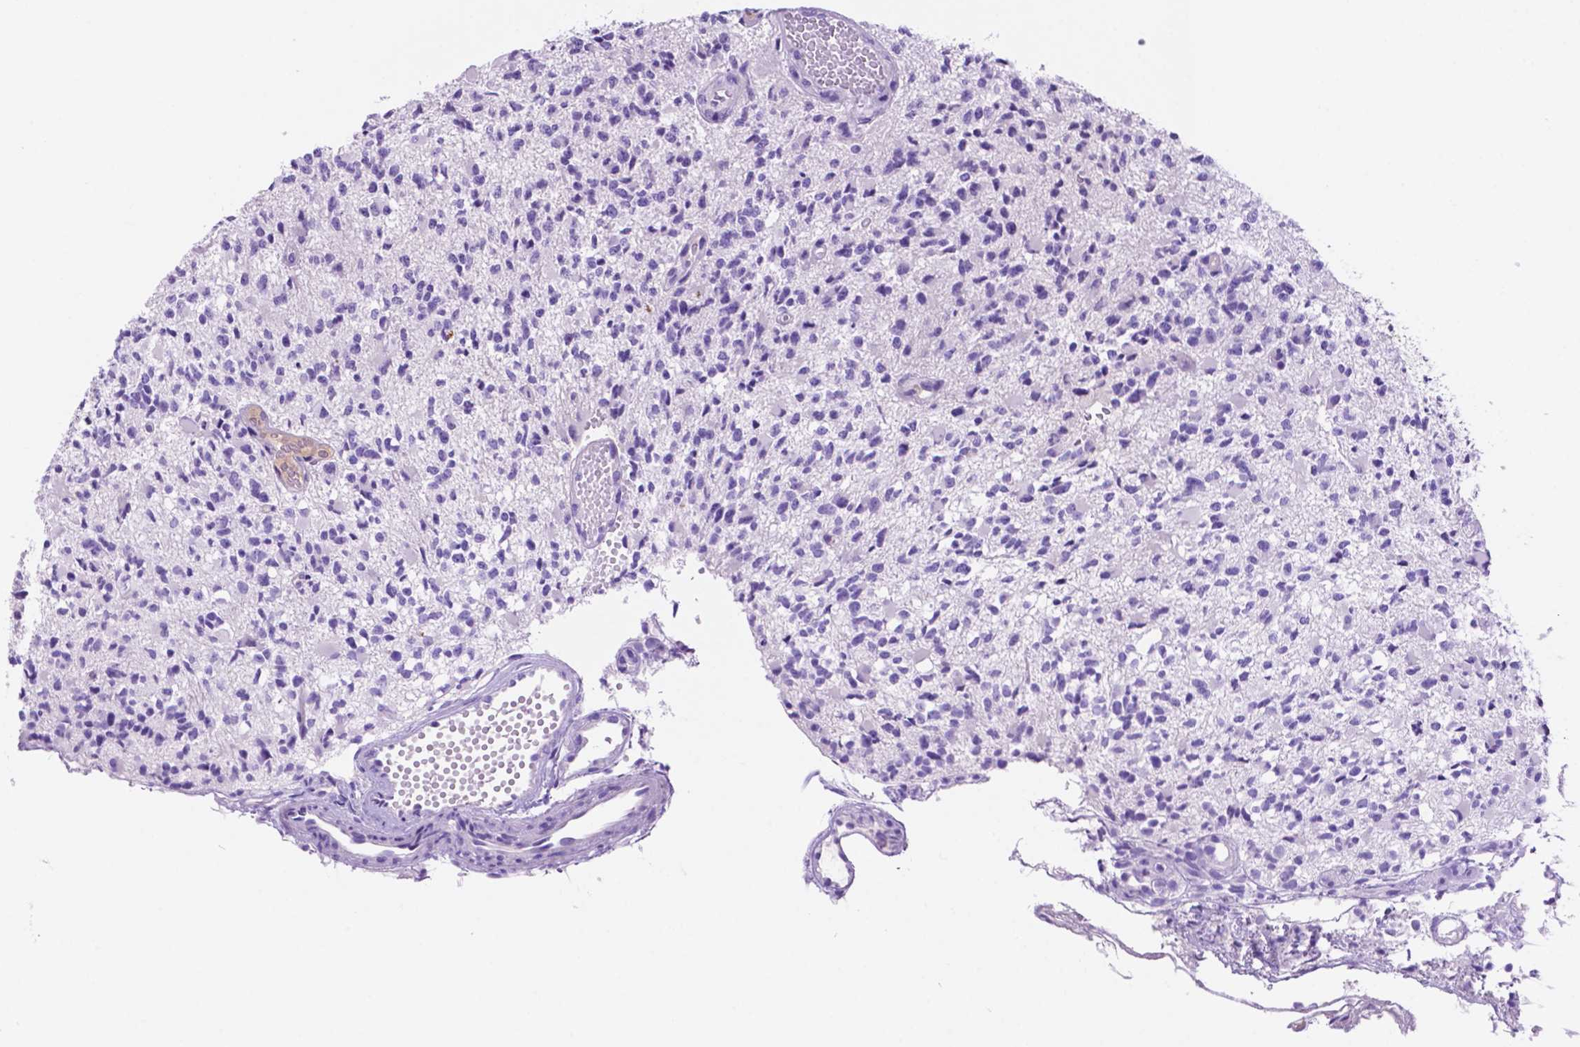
{"staining": {"intensity": "negative", "quantity": "none", "location": "none"}, "tissue": "glioma", "cell_type": "Tumor cells", "image_type": "cancer", "snomed": [{"axis": "morphology", "description": "Glioma, malignant, High grade"}, {"axis": "topography", "description": "Brain"}], "caption": "The immunohistochemistry photomicrograph has no significant staining in tumor cells of malignant high-grade glioma tissue. (DAB (3,3'-diaminobenzidine) IHC, high magnification).", "gene": "FOXB2", "patient": {"sex": "female", "age": 63}}